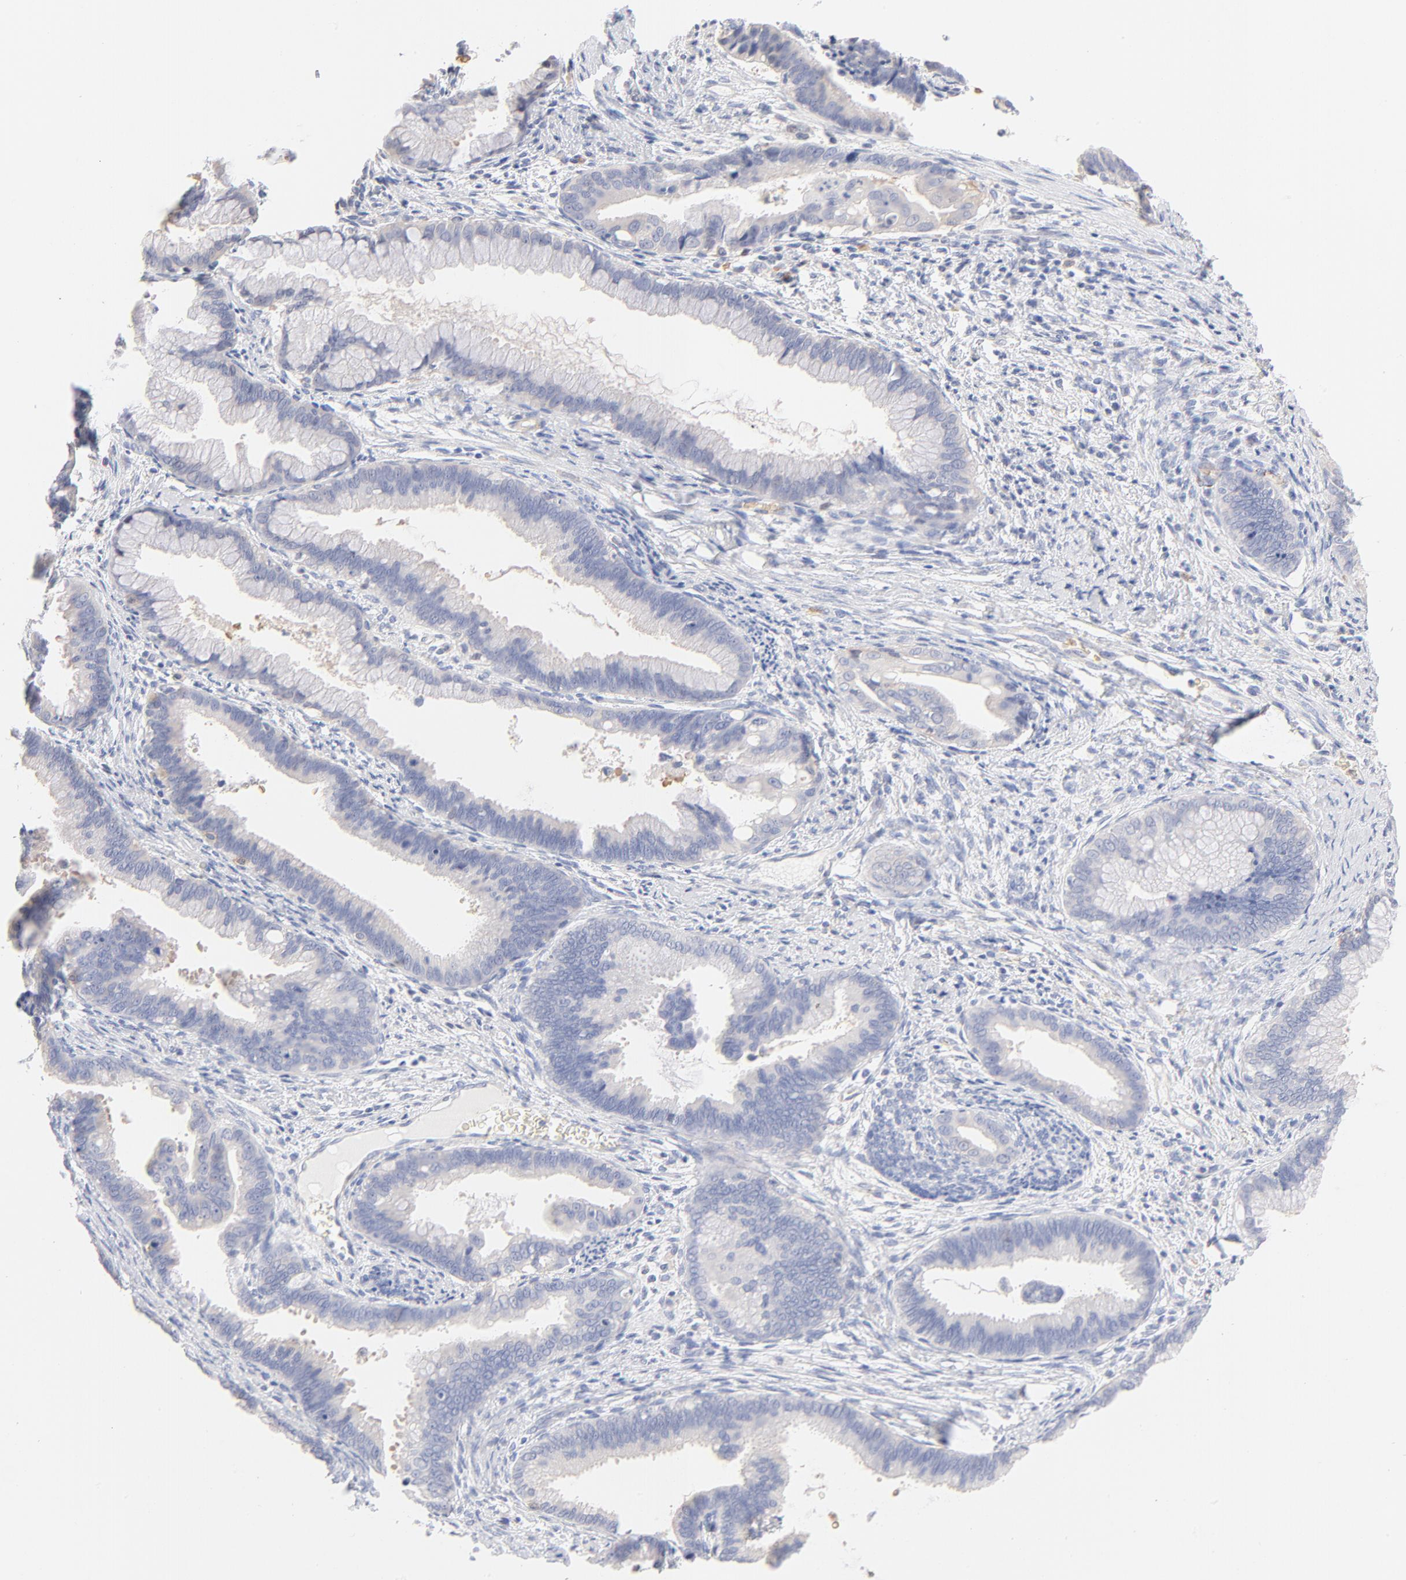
{"staining": {"intensity": "negative", "quantity": "none", "location": "none"}, "tissue": "cervical cancer", "cell_type": "Tumor cells", "image_type": "cancer", "snomed": [{"axis": "morphology", "description": "Adenocarcinoma, NOS"}, {"axis": "topography", "description": "Cervix"}], "caption": "High magnification brightfield microscopy of adenocarcinoma (cervical) stained with DAB (3,3'-diaminobenzidine) (brown) and counterstained with hematoxylin (blue): tumor cells show no significant positivity.", "gene": "SPTB", "patient": {"sex": "female", "age": 47}}